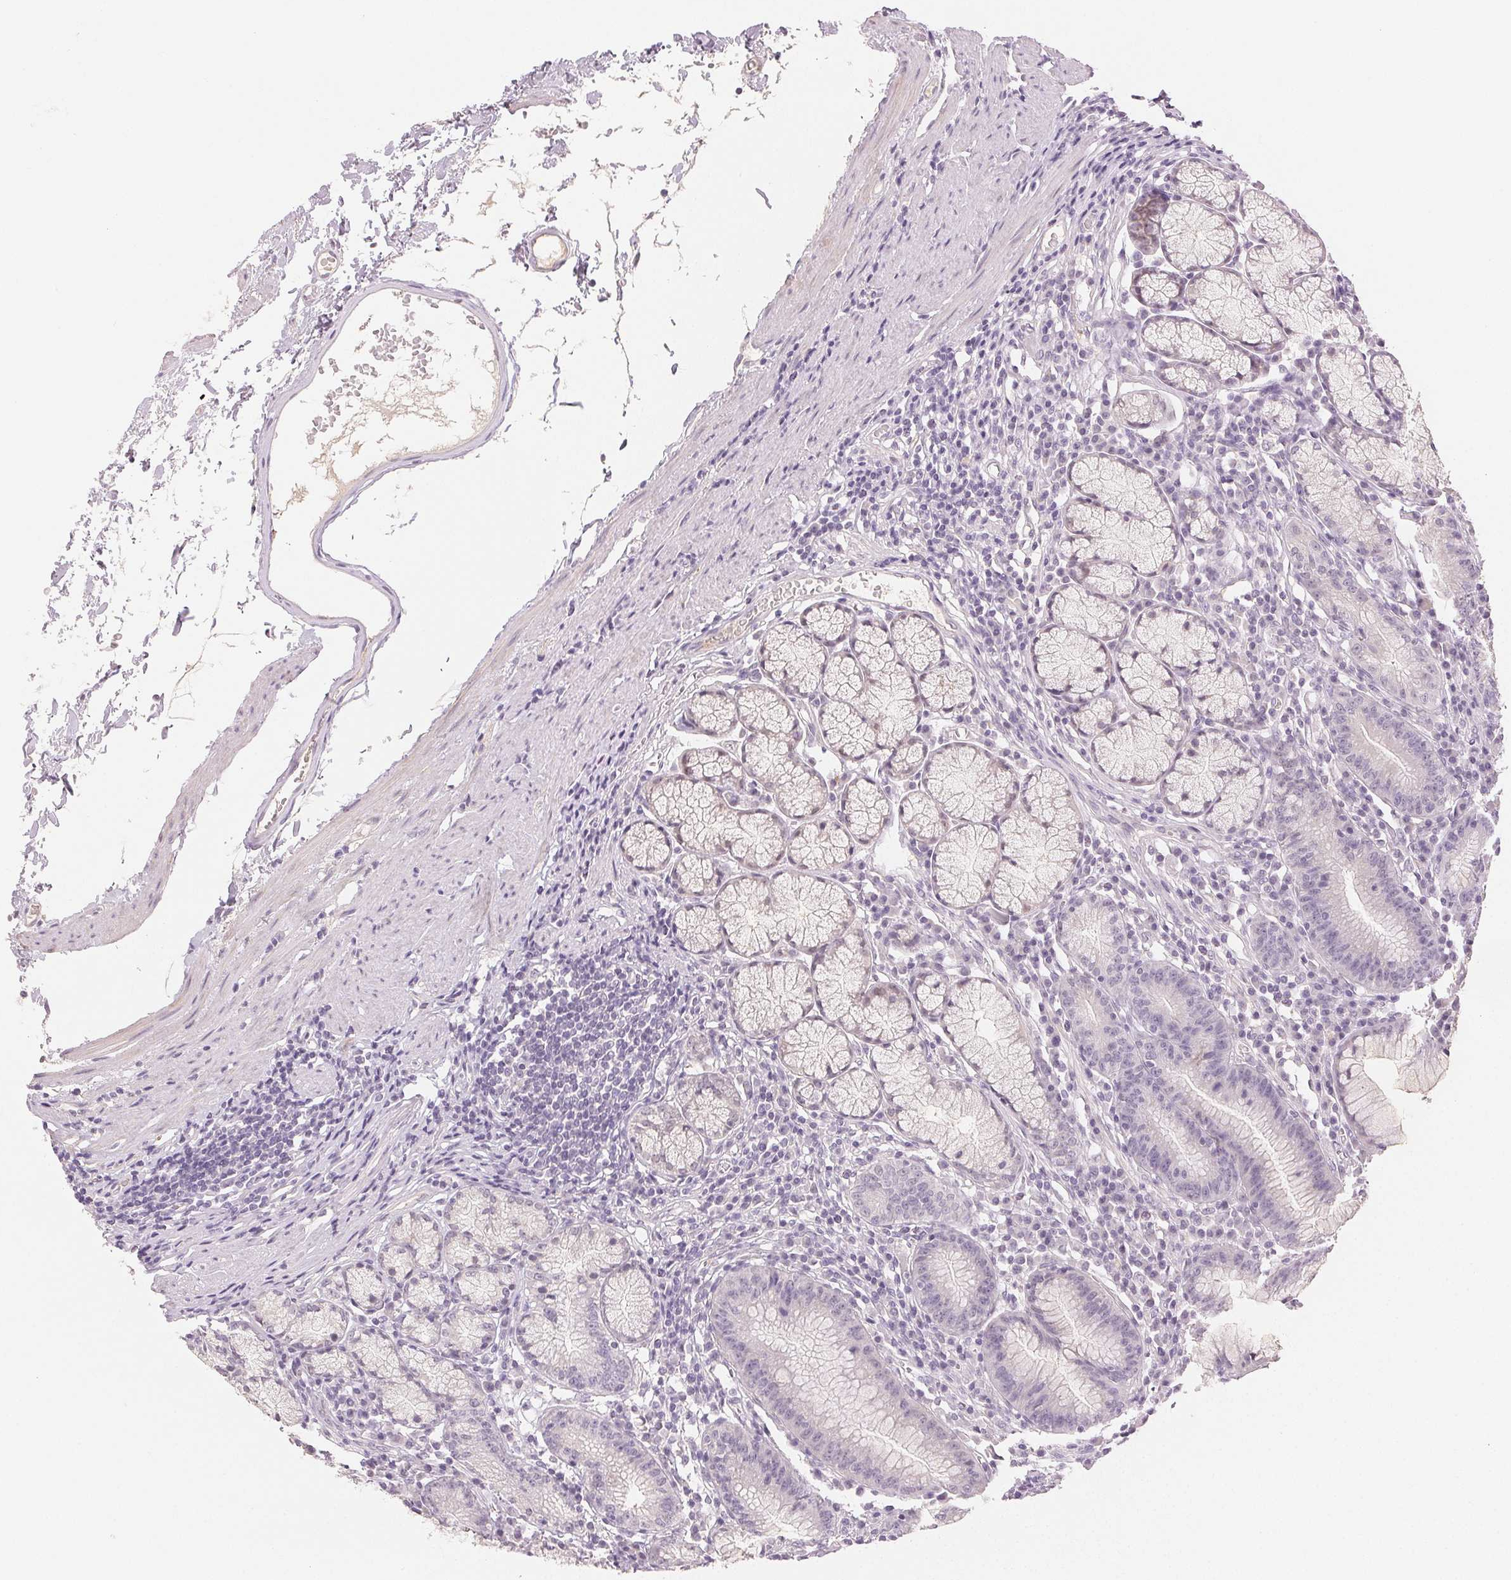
{"staining": {"intensity": "negative", "quantity": "none", "location": "none"}, "tissue": "stomach", "cell_type": "Glandular cells", "image_type": "normal", "snomed": [{"axis": "morphology", "description": "Normal tissue, NOS"}, {"axis": "topography", "description": "Stomach"}], "caption": "Immunohistochemistry photomicrograph of normal stomach stained for a protein (brown), which shows no positivity in glandular cells. (DAB (3,3'-diaminobenzidine) IHC visualized using brightfield microscopy, high magnification).", "gene": "MAP1LC3A", "patient": {"sex": "male", "age": 55}}